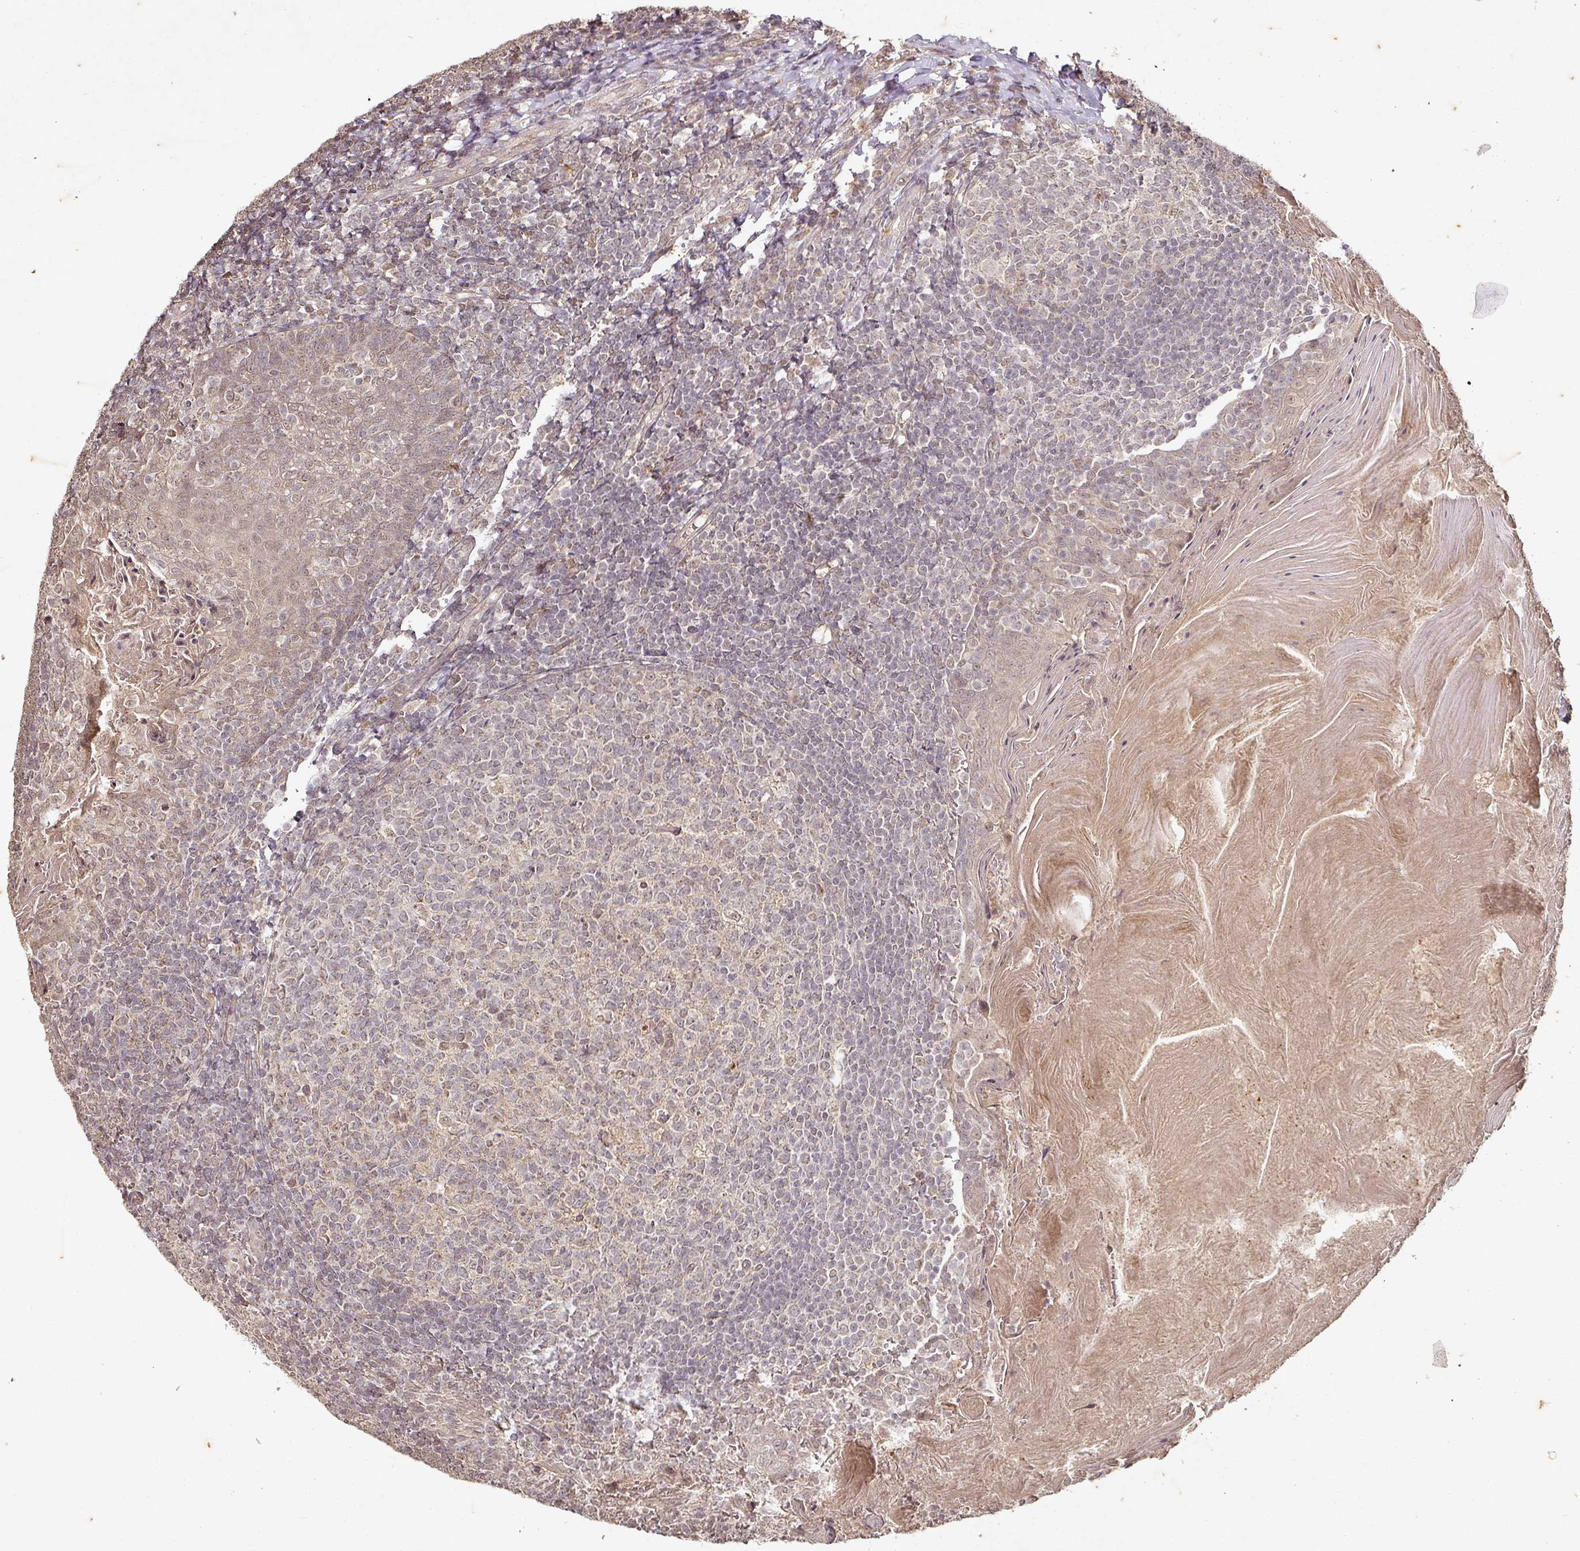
{"staining": {"intensity": "weak", "quantity": "25%-75%", "location": "cytoplasmic/membranous"}, "tissue": "tonsil", "cell_type": "Germinal center cells", "image_type": "normal", "snomed": [{"axis": "morphology", "description": "Normal tissue, NOS"}, {"axis": "topography", "description": "Tonsil"}], "caption": "Protein staining by immunohistochemistry (IHC) shows weak cytoplasmic/membranous staining in about 25%-75% of germinal center cells in benign tonsil. (brown staining indicates protein expression, while blue staining denotes nuclei).", "gene": "CAPN5", "patient": {"sex": "female", "age": 19}}